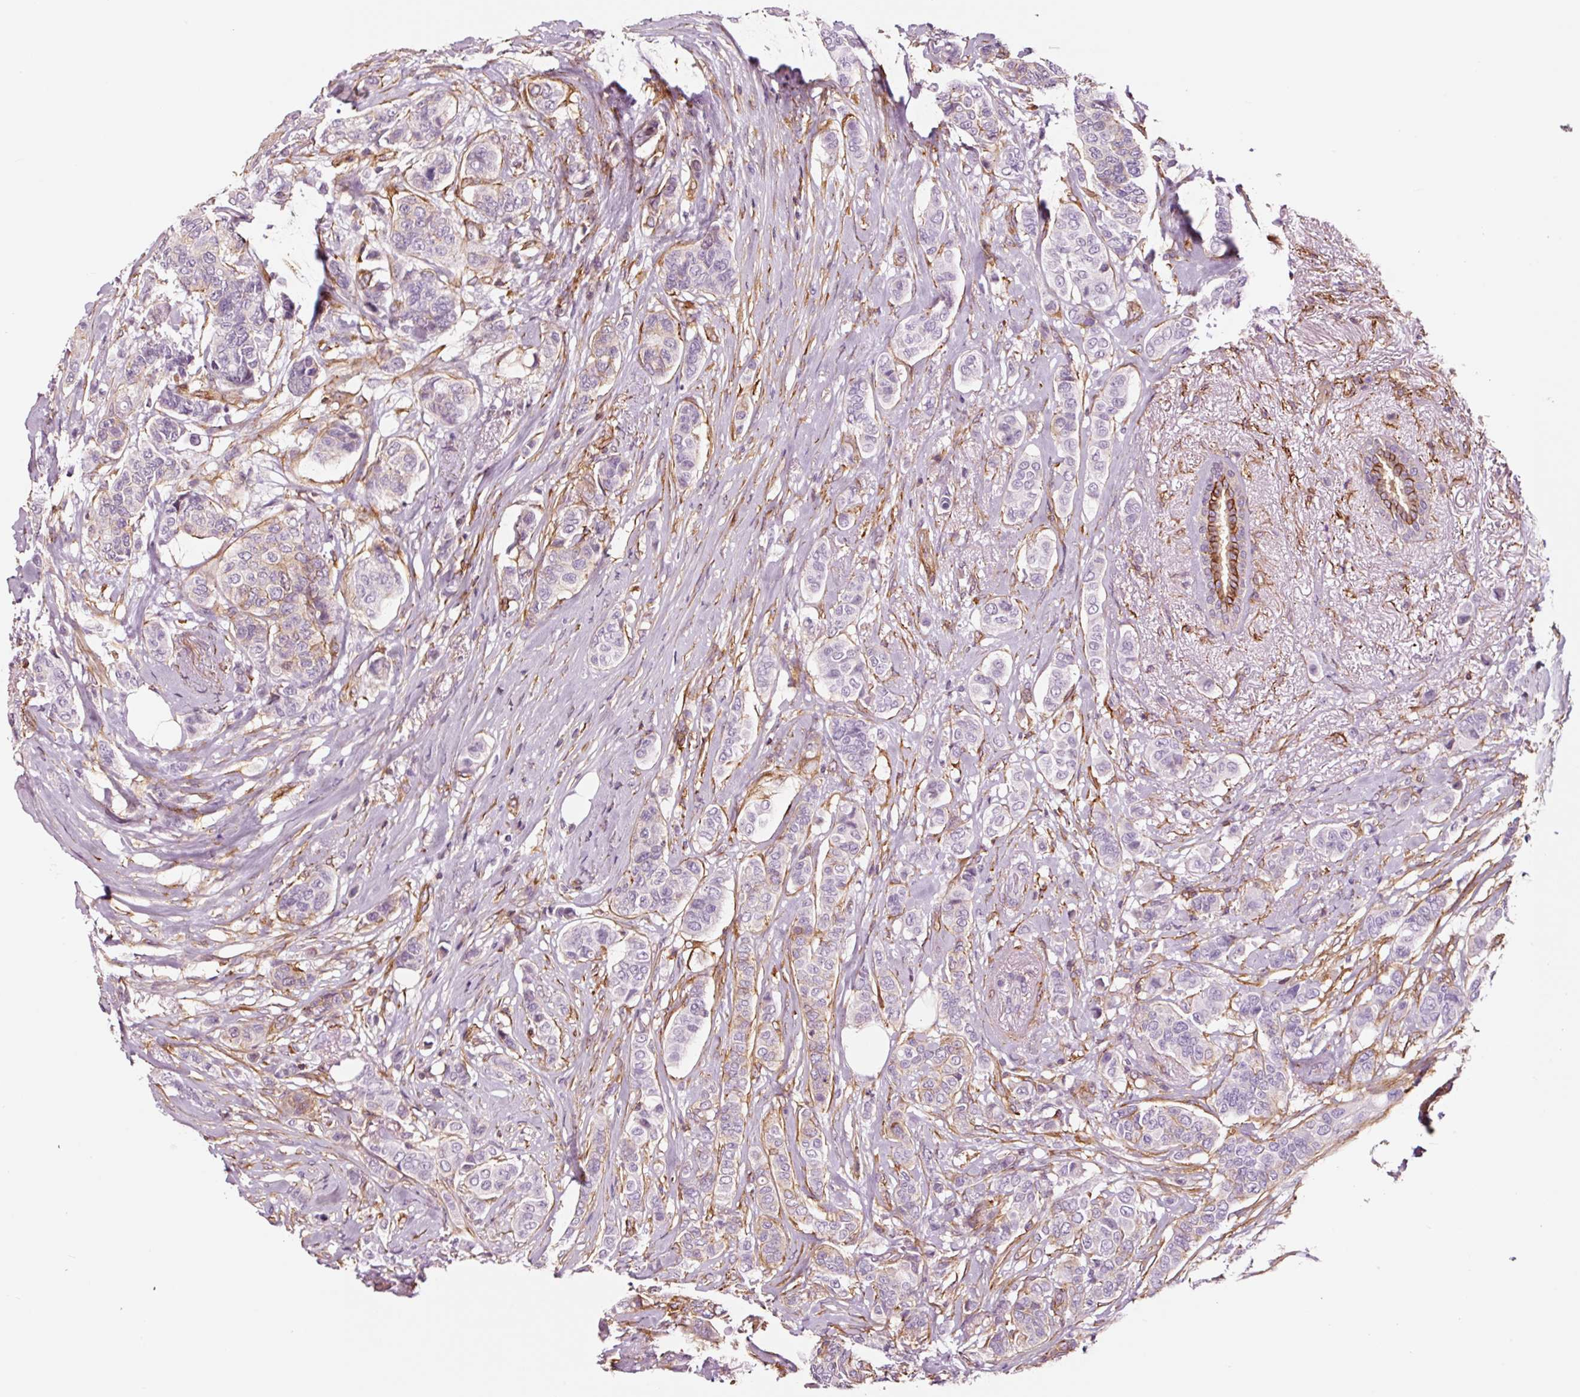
{"staining": {"intensity": "negative", "quantity": "none", "location": "none"}, "tissue": "breast cancer", "cell_type": "Tumor cells", "image_type": "cancer", "snomed": [{"axis": "morphology", "description": "Lobular carcinoma"}, {"axis": "topography", "description": "Breast"}], "caption": "Tumor cells show no significant protein staining in breast lobular carcinoma.", "gene": "ADD3", "patient": {"sex": "female", "age": 51}}